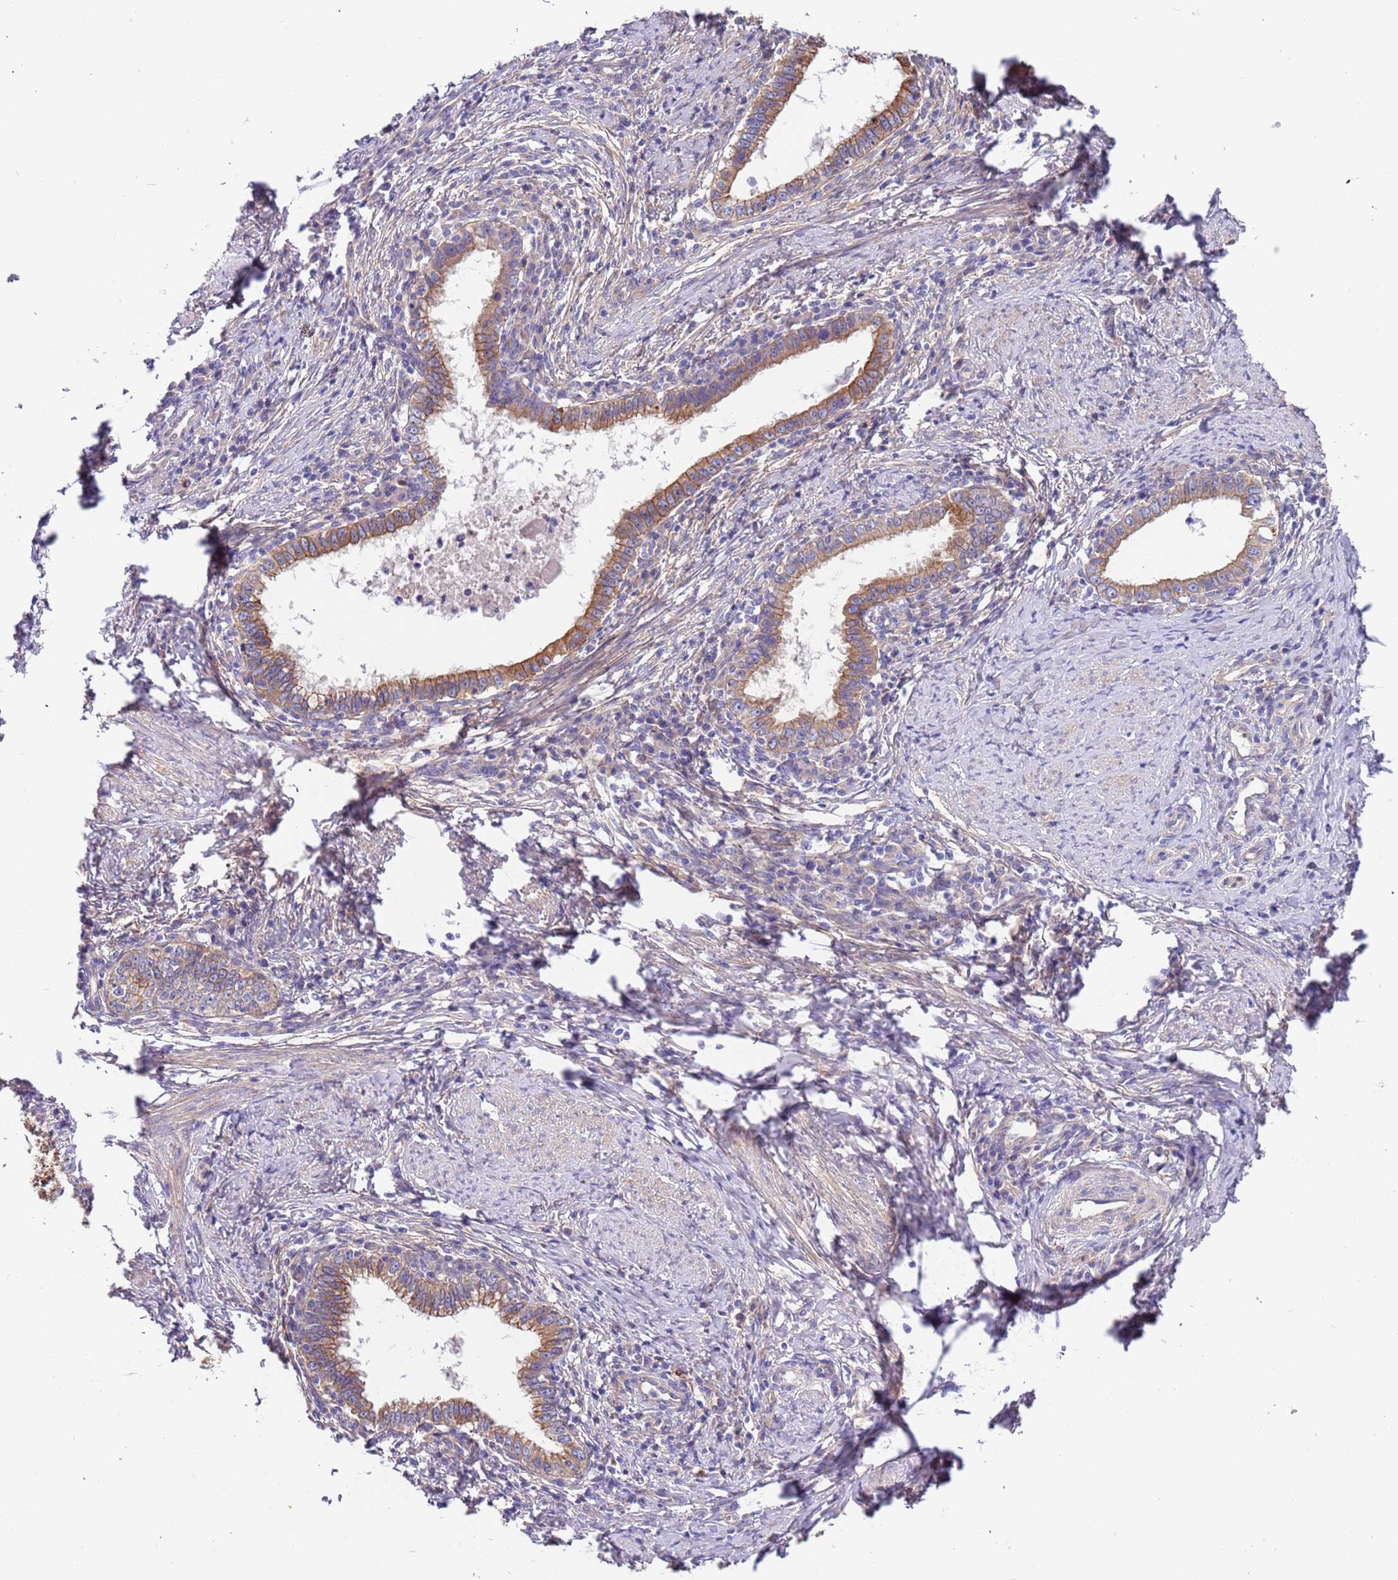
{"staining": {"intensity": "moderate", "quantity": ">75%", "location": "cytoplasmic/membranous"}, "tissue": "cervical cancer", "cell_type": "Tumor cells", "image_type": "cancer", "snomed": [{"axis": "morphology", "description": "Adenocarcinoma, NOS"}, {"axis": "topography", "description": "Cervix"}], "caption": "The histopathology image exhibits immunohistochemical staining of cervical adenocarcinoma. There is moderate cytoplasmic/membranous expression is appreciated in about >75% of tumor cells. (DAB IHC with brightfield microscopy, high magnification).", "gene": "LAMB4", "patient": {"sex": "female", "age": 36}}